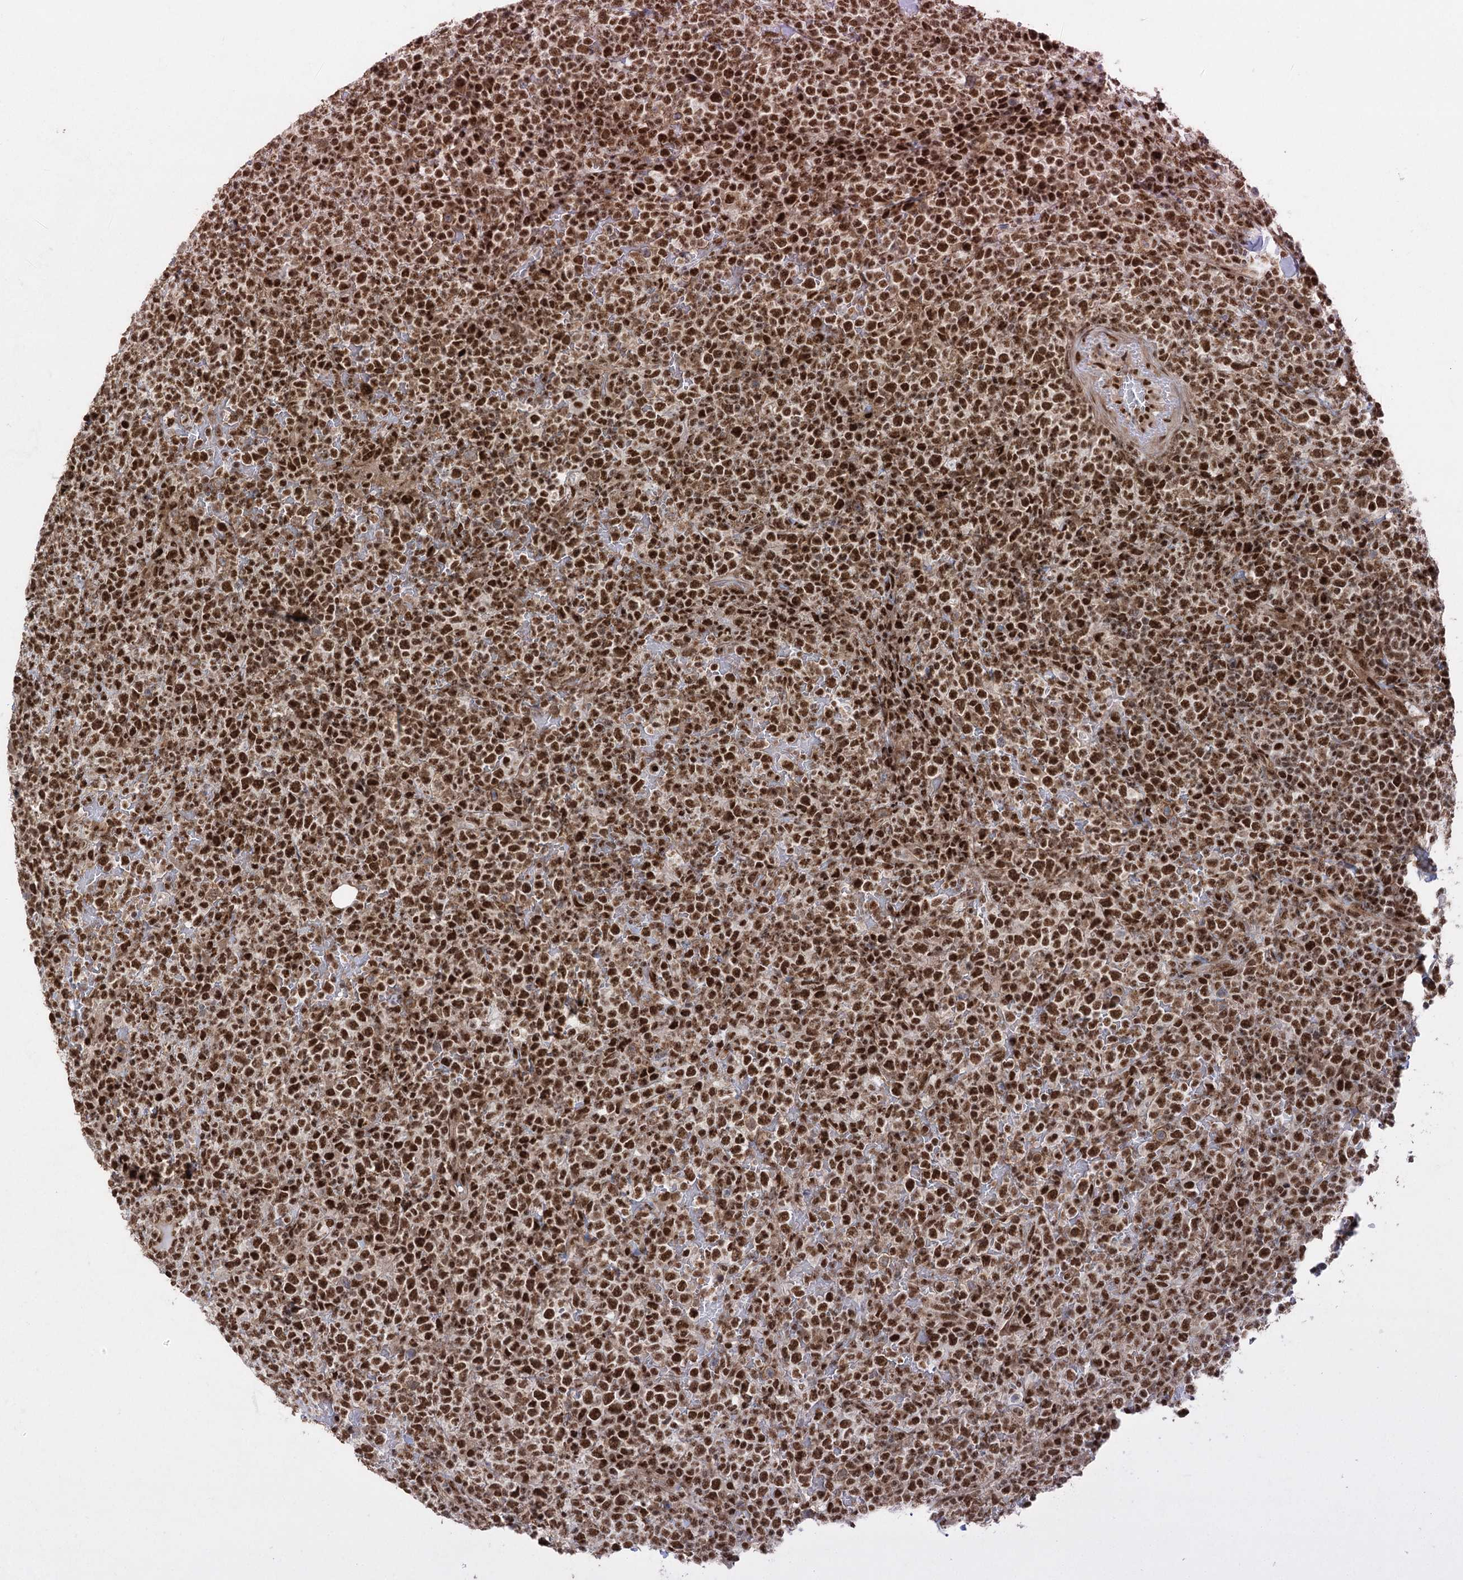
{"staining": {"intensity": "strong", "quantity": ">75%", "location": "nuclear"}, "tissue": "lymphoma", "cell_type": "Tumor cells", "image_type": "cancer", "snomed": [{"axis": "morphology", "description": "Malignant lymphoma, non-Hodgkin's type, High grade"}, {"axis": "topography", "description": "Colon"}], "caption": "A high amount of strong nuclear expression is present in about >75% of tumor cells in lymphoma tissue. (DAB (3,3'-diaminobenzidine) IHC with brightfield microscopy, high magnification).", "gene": "ZCCHC8", "patient": {"sex": "female", "age": 53}}